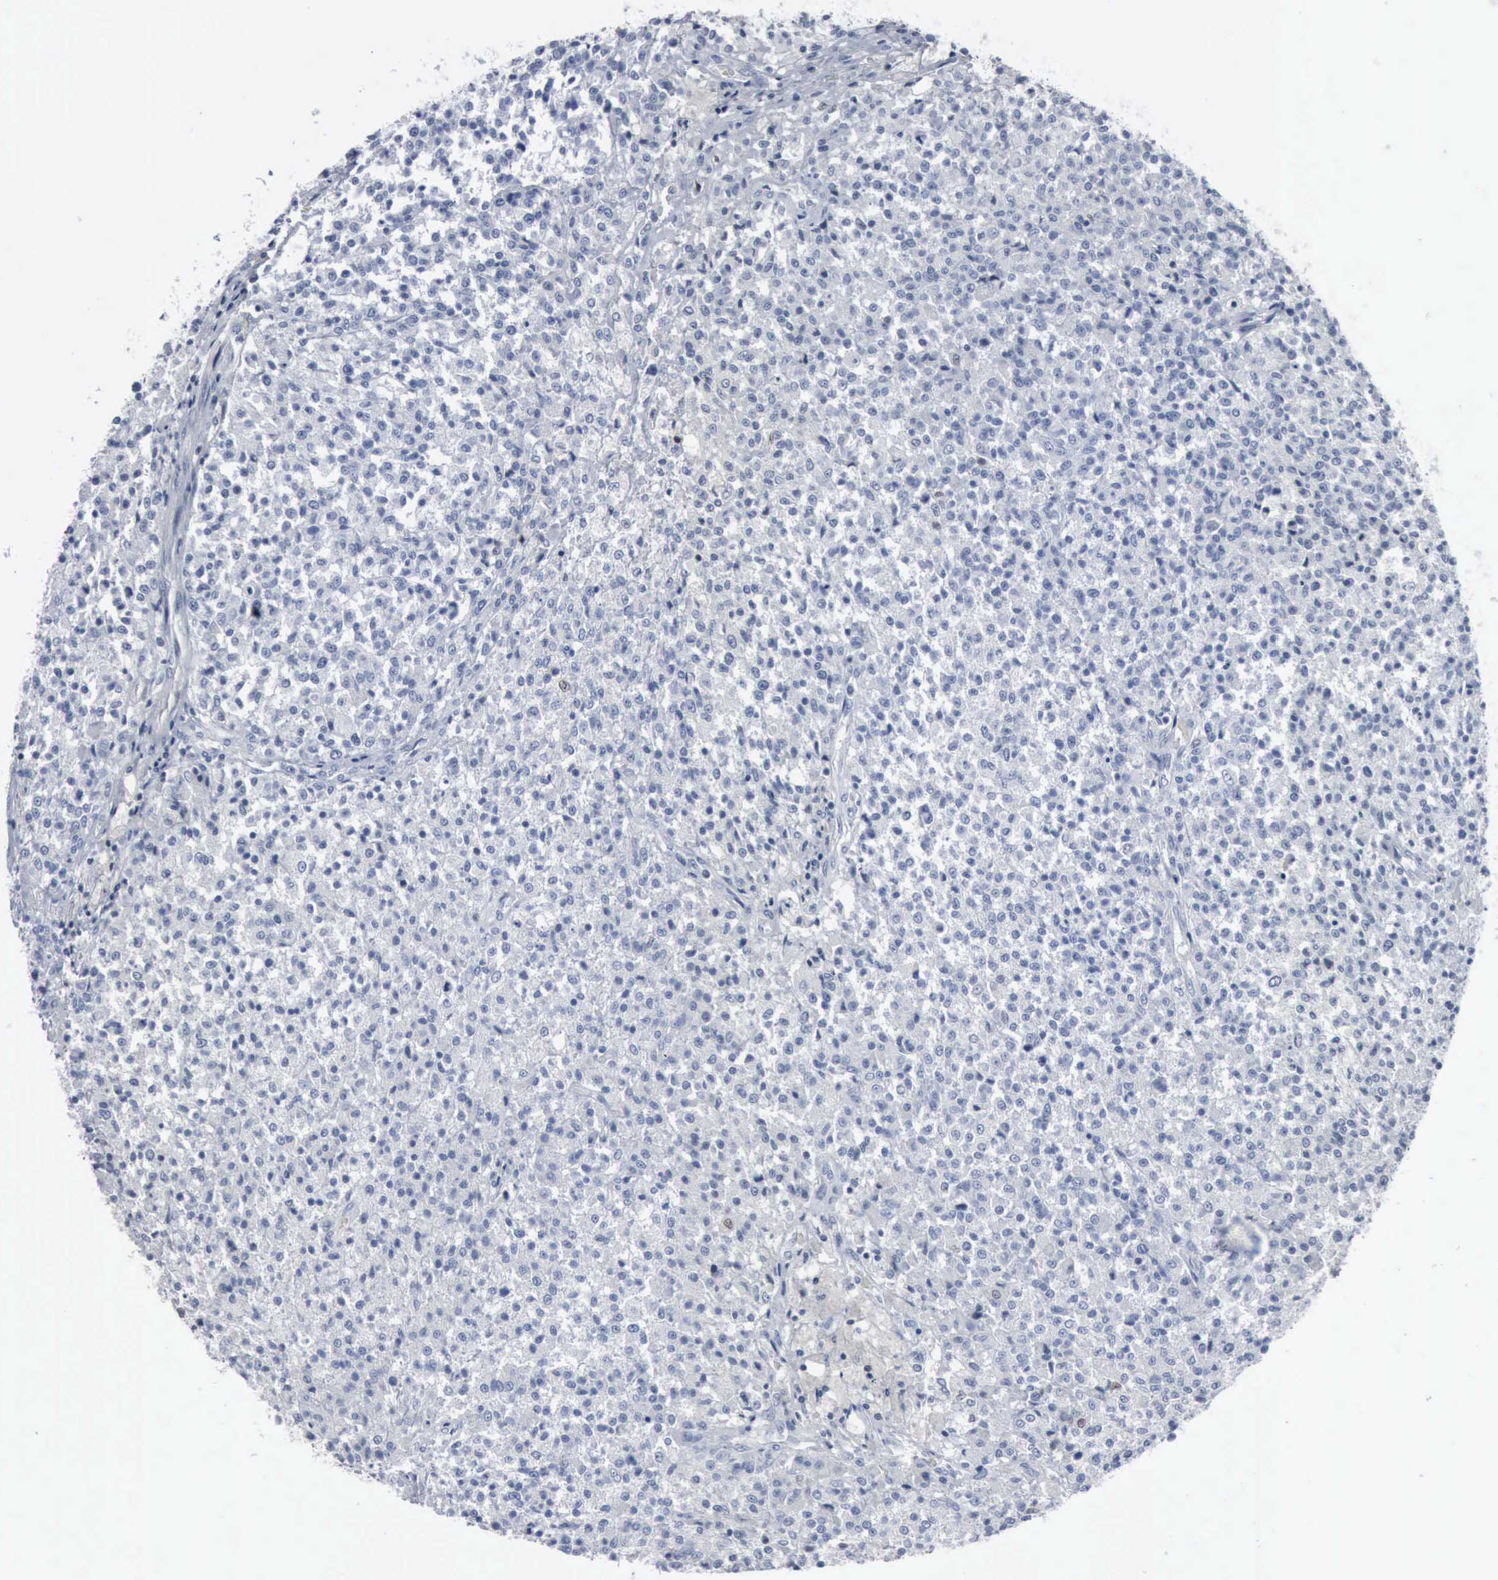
{"staining": {"intensity": "negative", "quantity": "none", "location": "none"}, "tissue": "testis cancer", "cell_type": "Tumor cells", "image_type": "cancer", "snomed": [{"axis": "morphology", "description": "Seminoma, NOS"}, {"axis": "topography", "description": "Testis"}], "caption": "Human testis cancer stained for a protein using IHC reveals no expression in tumor cells.", "gene": "FGF2", "patient": {"sex": "male", "age": 59}}